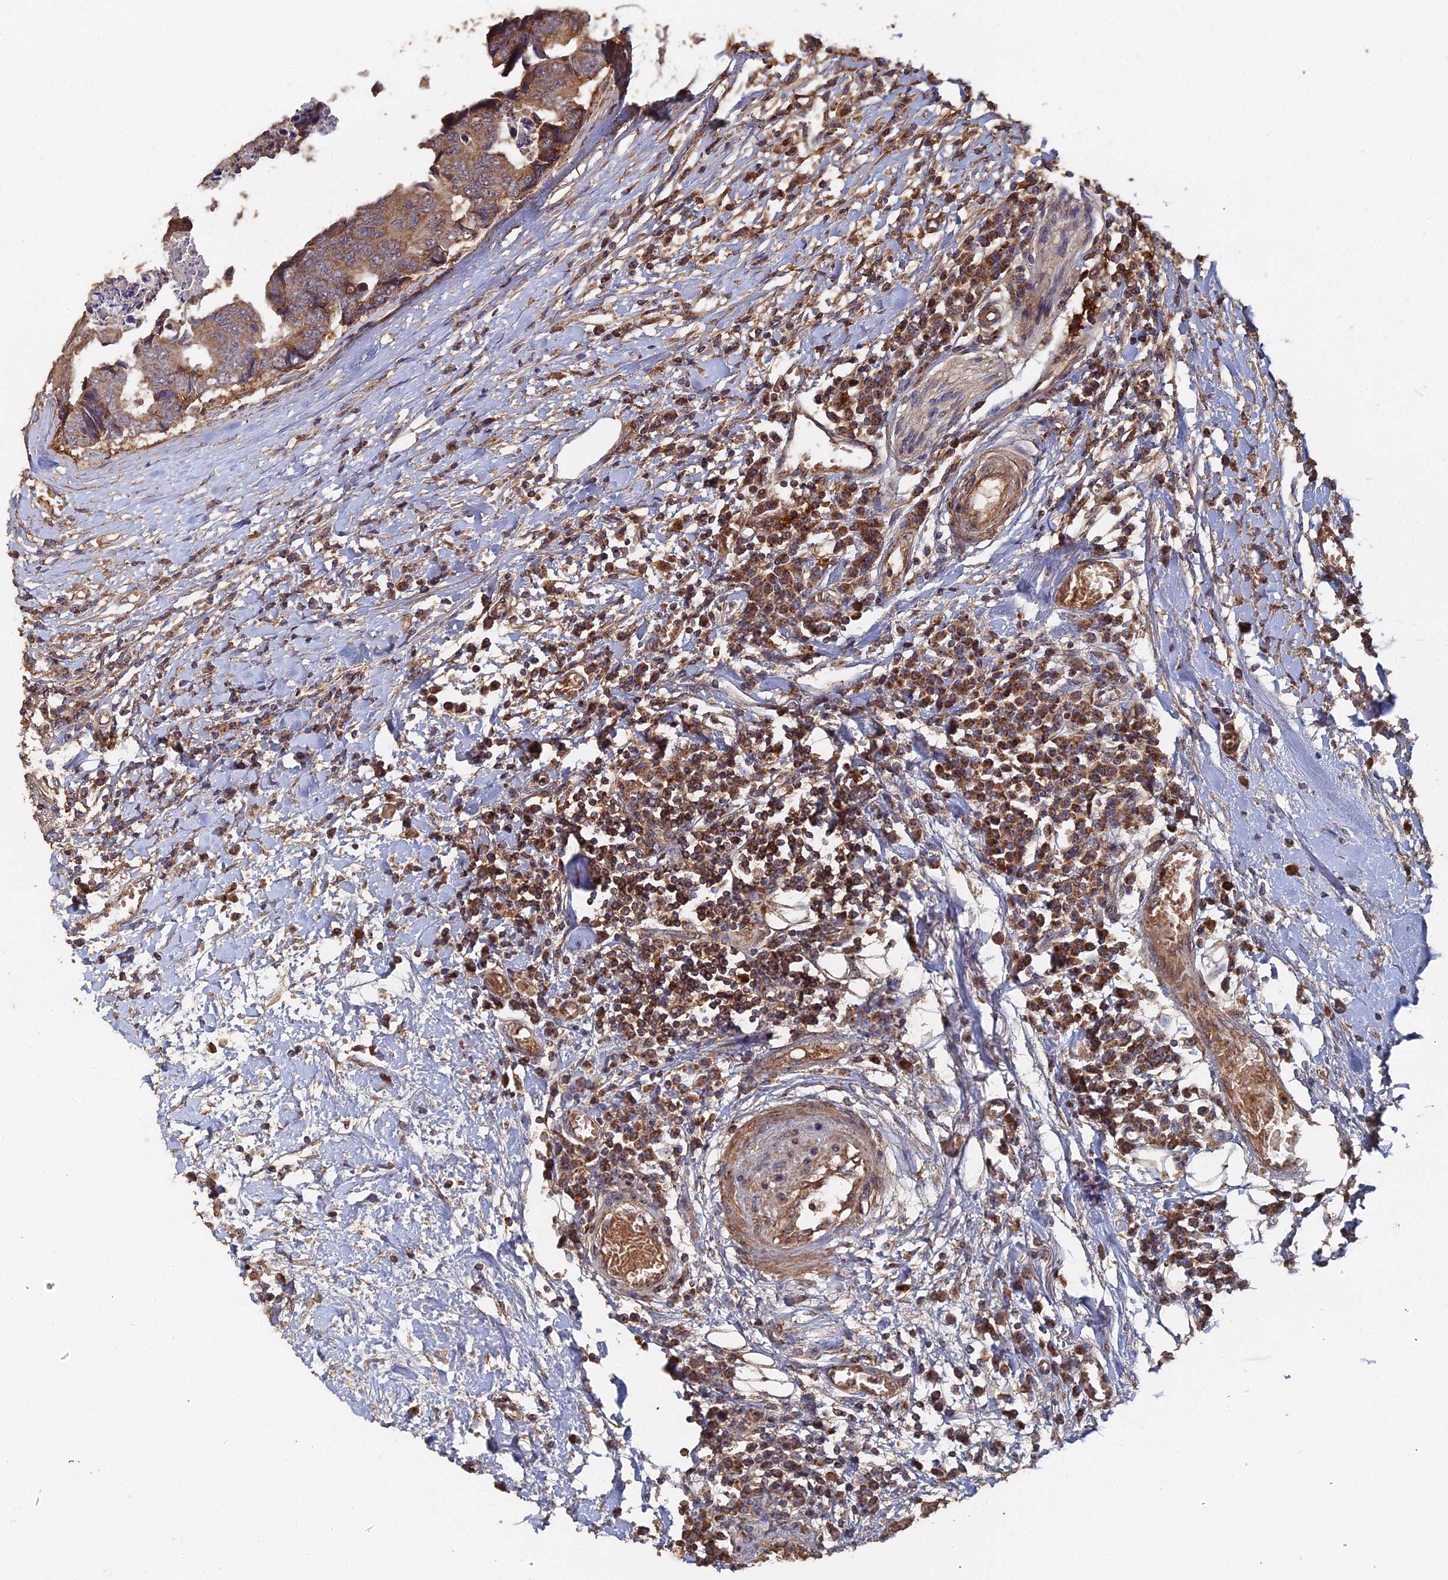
{"staining": {"intensity": "moderate", "quantity": ">75%", "location": "cytoplasmic/membranous"}, "tissue": "colorectal cancer", "cell_type": "Tumor cells", "image_type": "cancer", "snomed": [{"axis": "morphology", "description": "Adenocarcinoma, NOS"}, {"axis": "topography", "description": "Rectum"}], "caption": "Colorectal cancer (adenocarcinoma) was stained to show a protein in brown. There is medium levels of moderate cytoplasmic/membranous expression in about >75% of tumor cells.", "gene": "SPANXN4", "patient": {"sex": "male", "age": 84}}